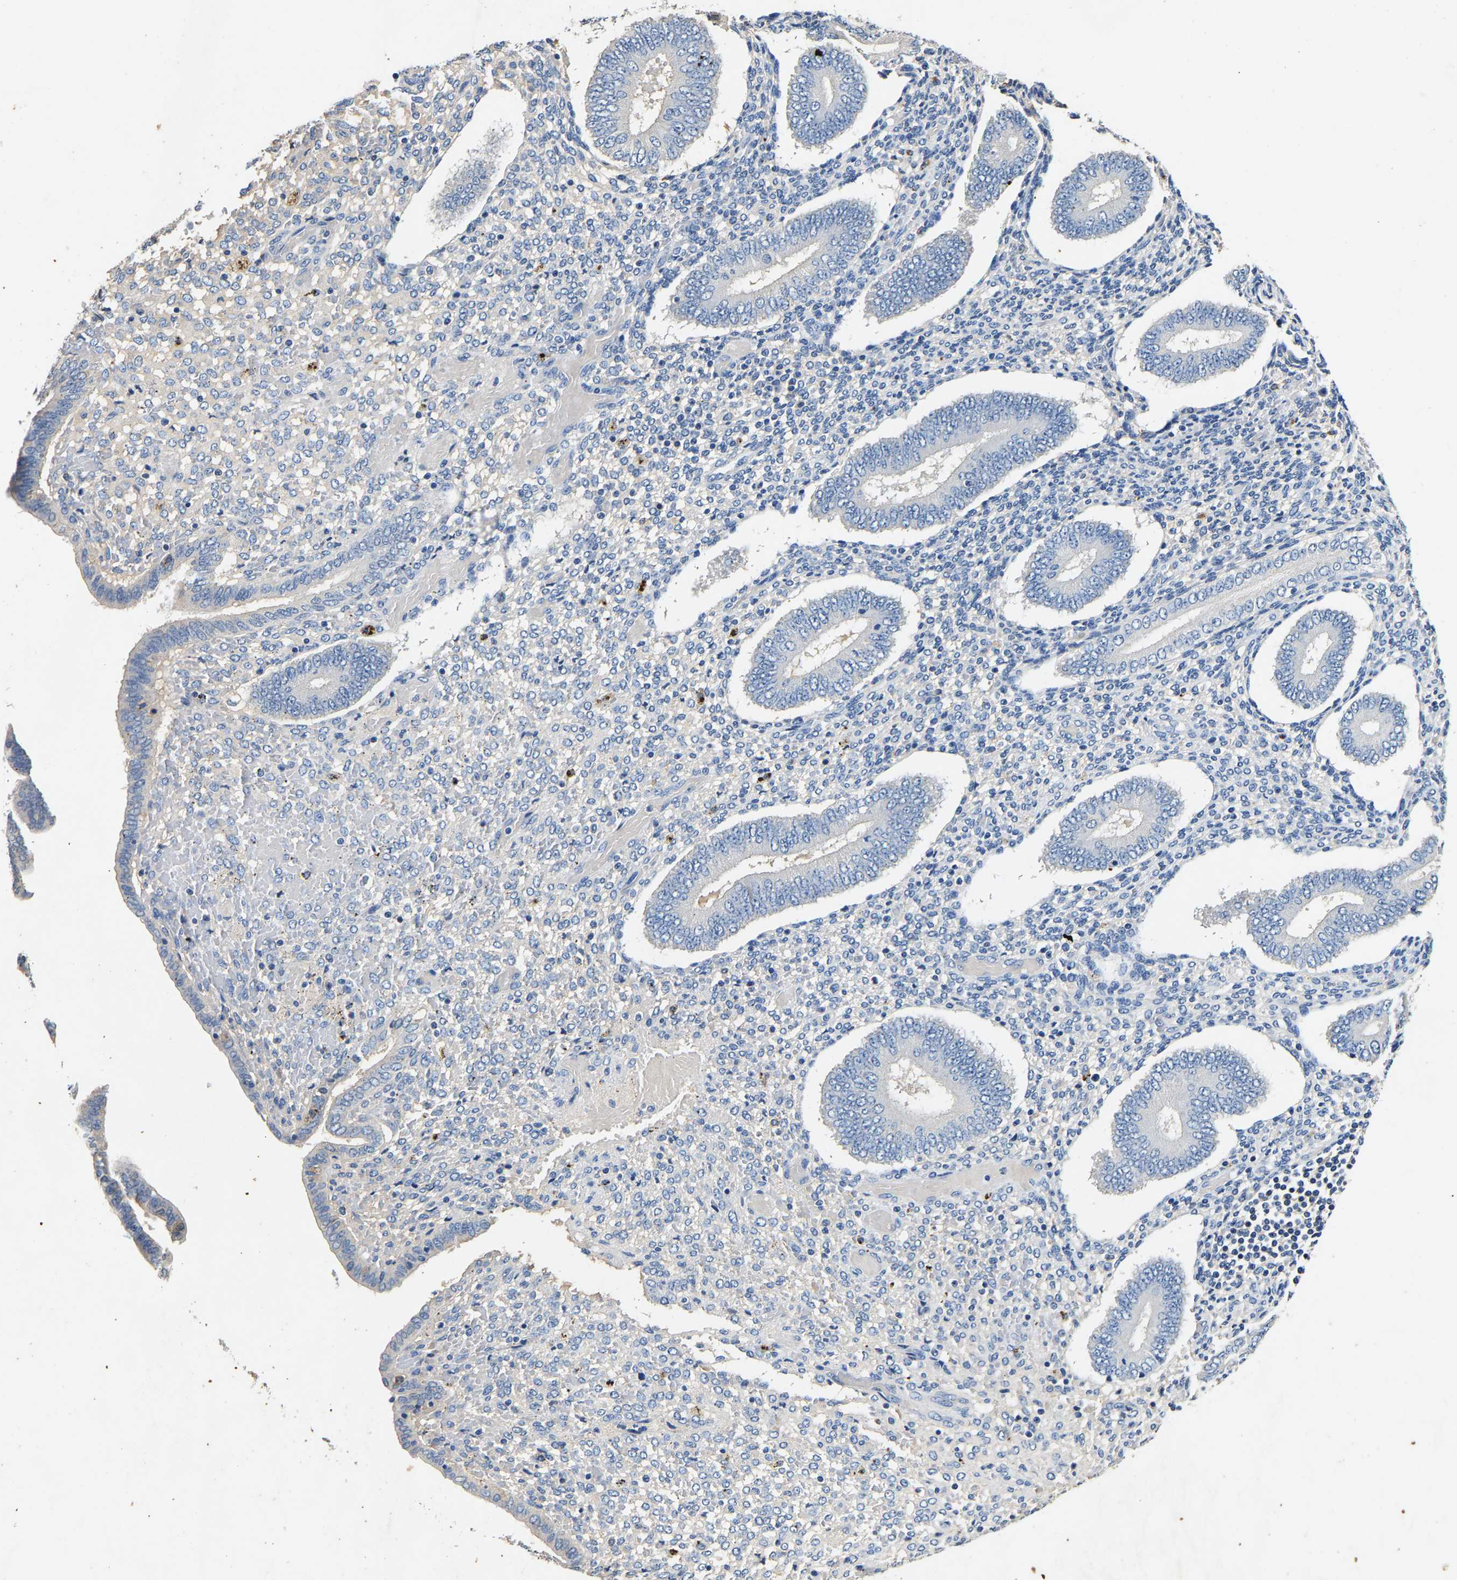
{"staining": {"intensity": "negative", "quantity": "none", "location": "none"}, "tissue": "endometrium", "cell_type": "Cells in endometrial stroma", "image_type": "normal", "snomed": [{"axis": "morphology", "description": "Normal tissue, NOS"}, {"axis": "topography", "description": "Endometrium"}], "caption": "This is an IHC photomicrograph of benign endometrium. There is no positivity in cells in endometrial stroma.", "gene": "SLCO2B1", "patient": {"sex": "female", "age": 42}}